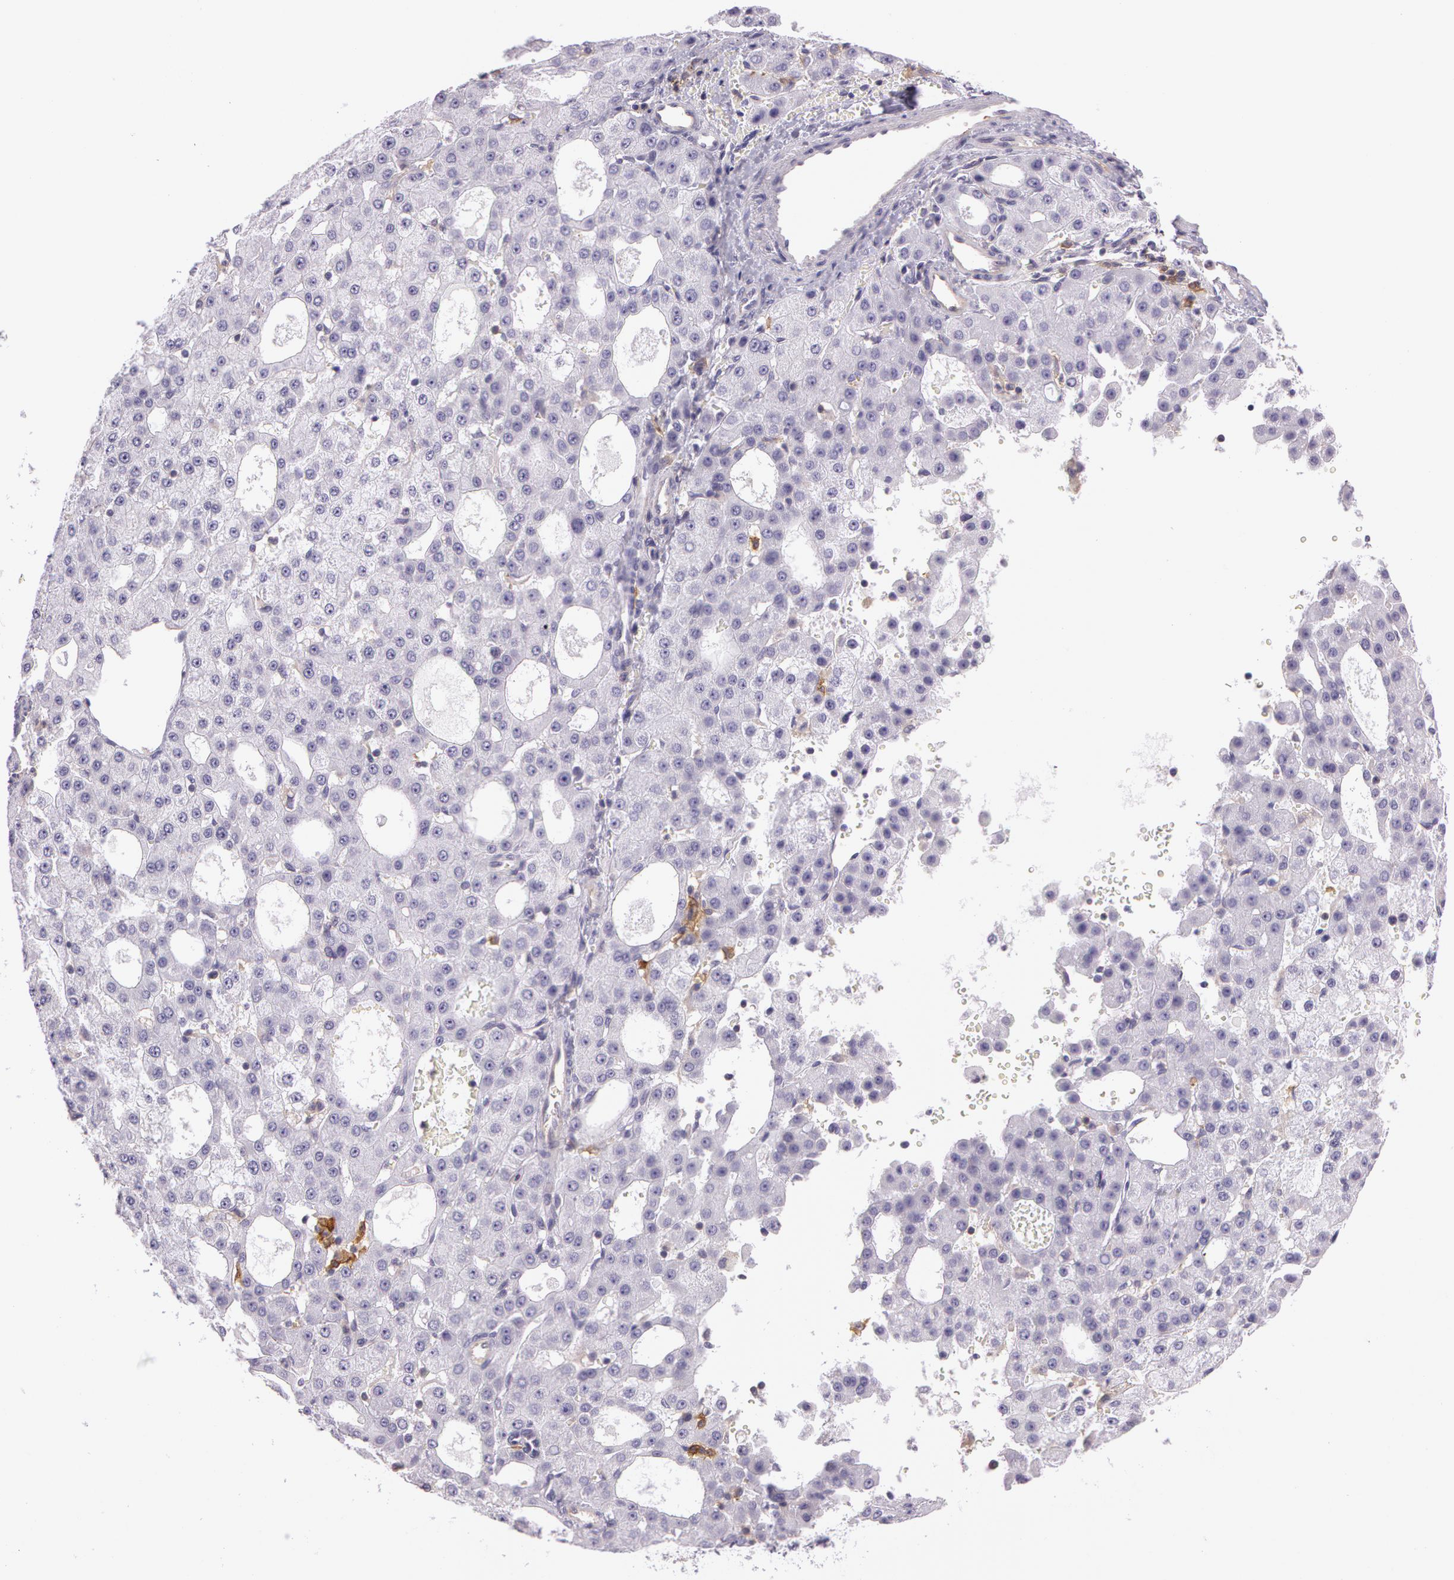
{"staining": {"intensity": "negative", "quantity": "none", "location": "none"}, "tissue": "liver cancer", "cell_type": "Tumor cells", "image_type": "cancer", "snomed": [{"axis": "morphology", "description": "Carcinoma, Hepatocellular, NOS"}, {"axis": "topography", "description": "Liver"}], "caption": "The histopathology image demonstrates no significant positivity in tumor cells of liver cancer.", "gene": "LY75", "patient": {"sex": "male", "age": 47}}